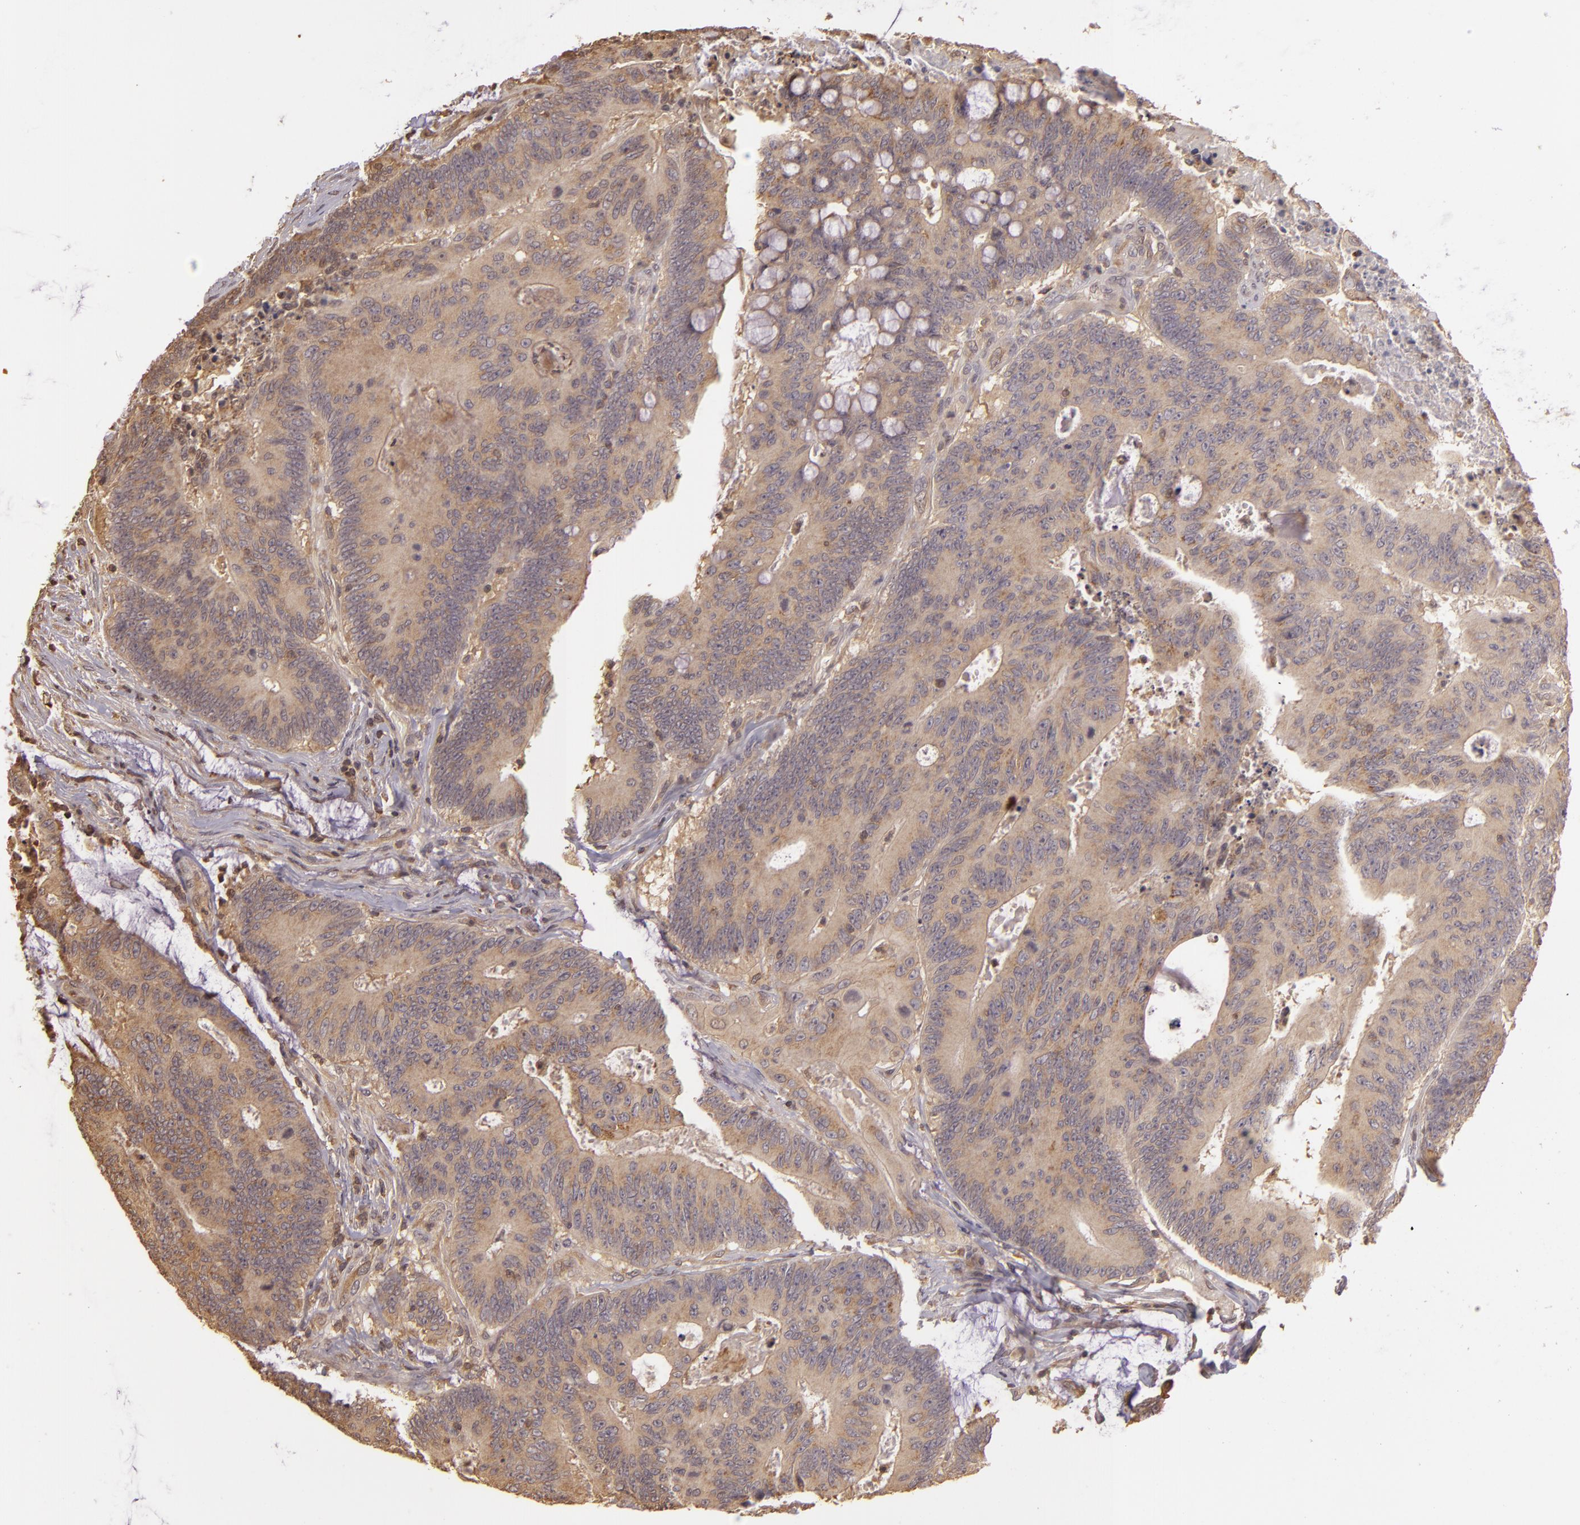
{"staining": {"intensity": "weak", "quantity": ">75%", "location": "cytoplasmic/membranous"}, "tissue": "colorectal cancer", "cell_type": "Tumor cells", "image_type": "cancer", "snomed": [{"axis": "morphology", "description": "Adenocarcinoma, NOS"}, {"axis": "topography", "description": "Colon"}], "caption": "This image shows immunohistochemistry staining of human colorectal cancer, with low weak cytoplasmic/membranous staining in about >75% of tumor cells.", "gene": "ARPC2", "patient": {"sex": "male", "age": 65}}